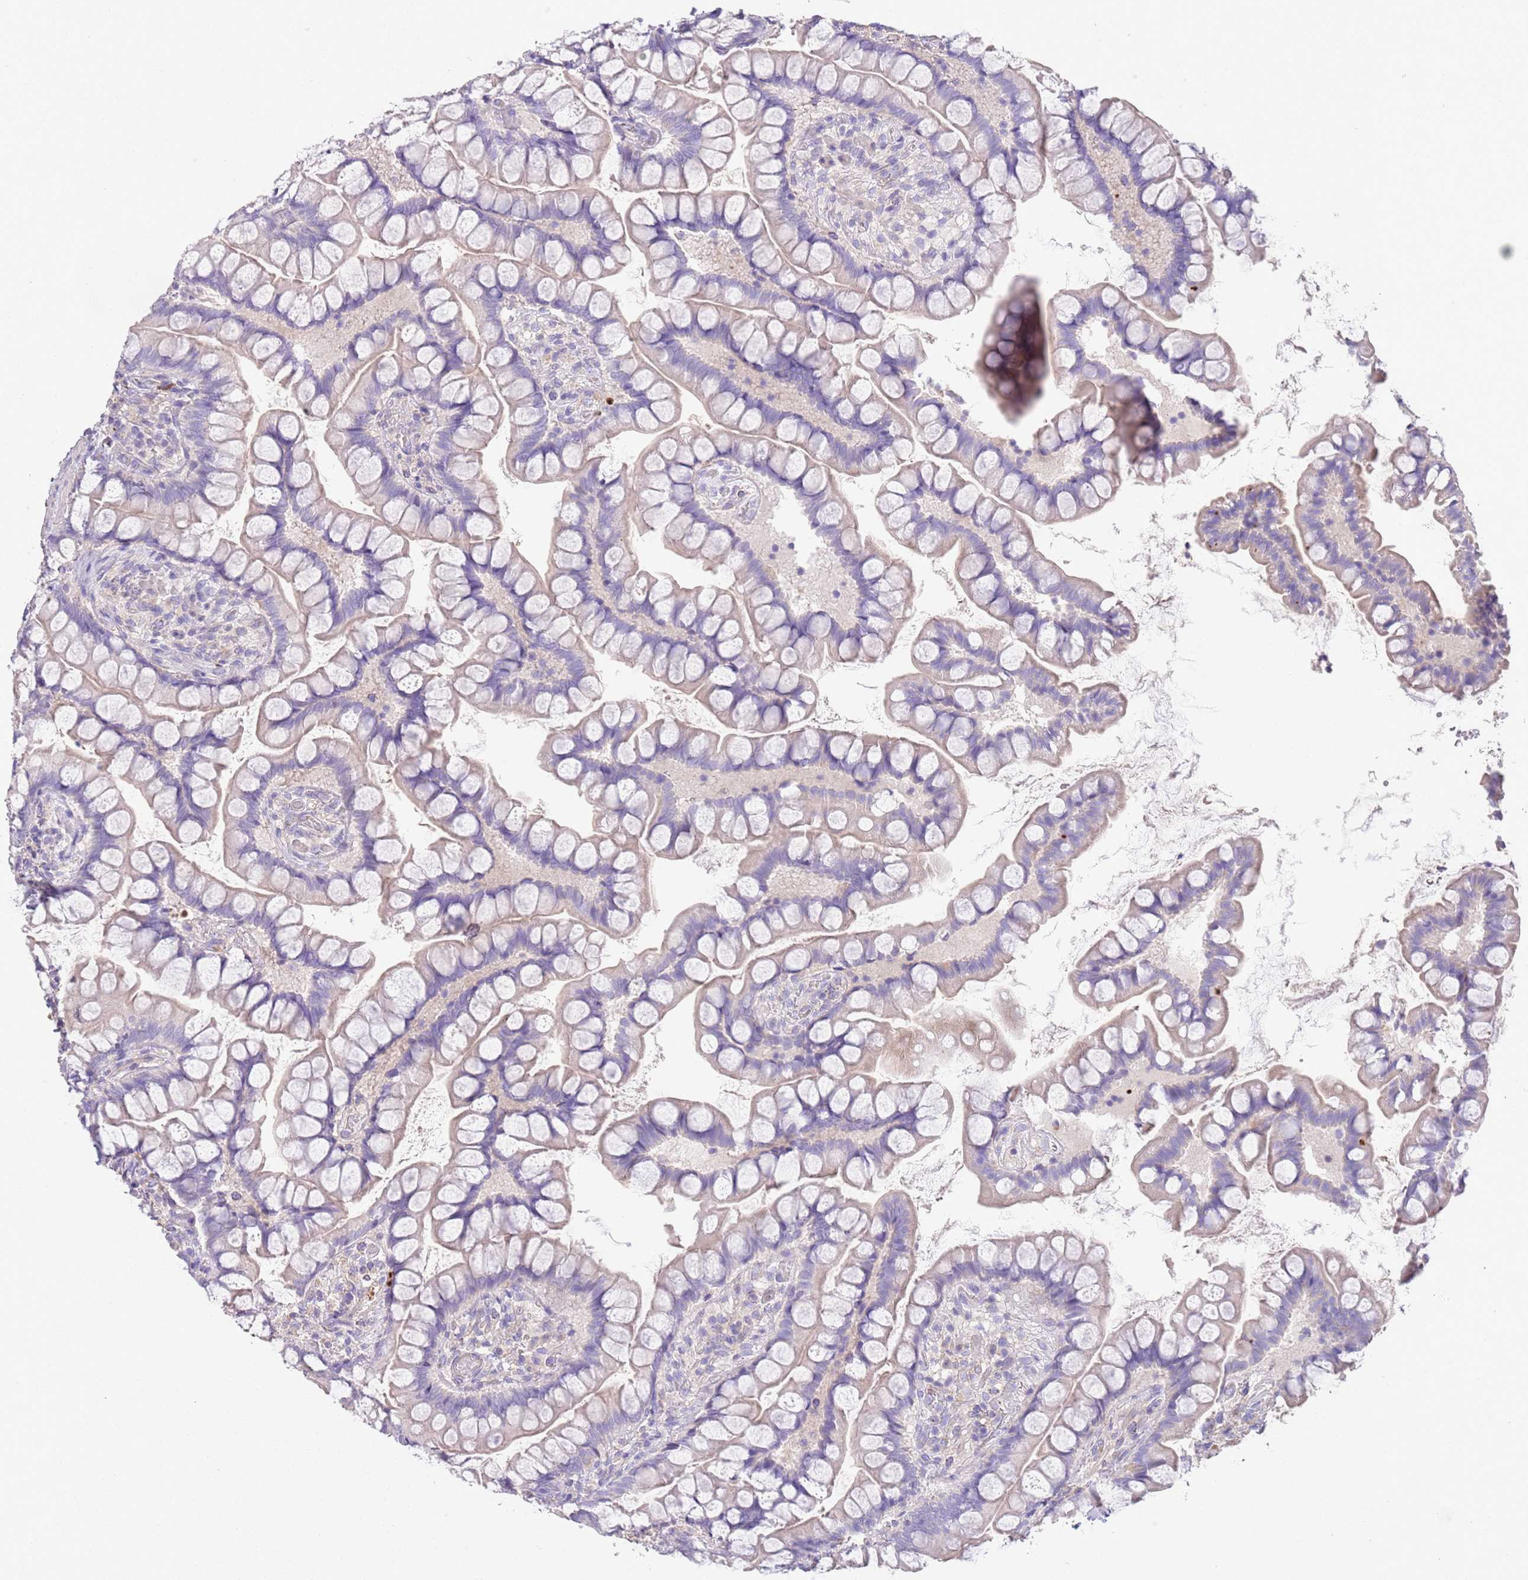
{"staining": {"intensity": "negative", "quantity": "none", "location": "none"}, "tissue": "small intestine", "cell_type": "Glandular cells", "image_type": "normal", "snomed": [{"axis": "morphology", "description": "Normal tissue, NOS"}, {"axis": "topography", "description": "Small intestine"}], "caption": "Micrograph shows no protein positivity in glandular cells of normal small intestine. Brightfield microscopy of immunohistochemistry (IHC) stained with DAB (3,3'-diaminobenzidine) (brown) and hematoxylin (blue), captured at high magnification.", "gene": "SFTPA1", "patient": {"sex": "male", "age": 70}}